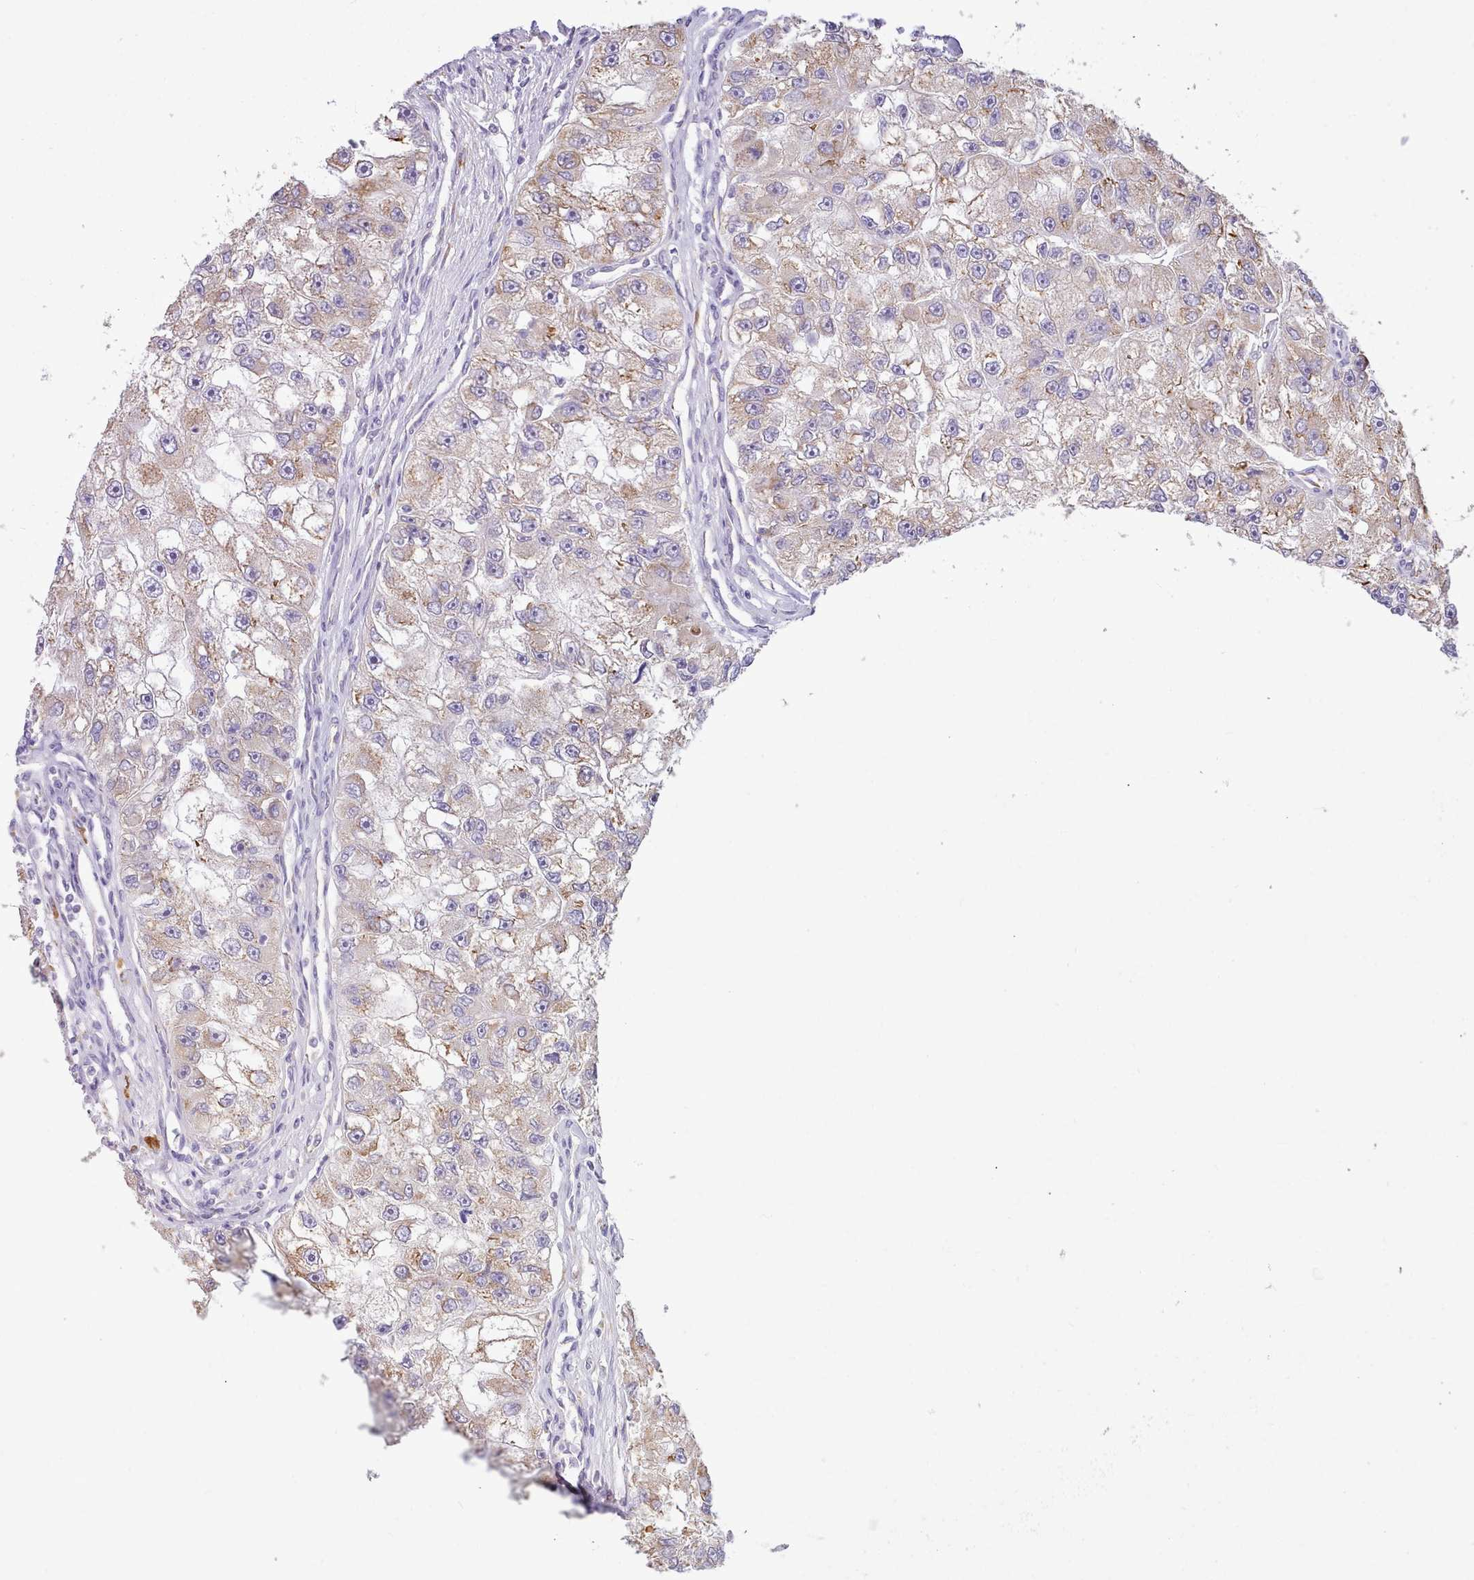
{"staining": {"intensity": "moderate", "quantity": "25%-75%", "location": "cytoplasmic/membranous"}, "tissue": "renal cancer", "cell_type": "Tumor cells", "image_type": "cancer", "snomed": [{"axis": "morphology", "description": "Adenocarcinoma, NOS"}, {"axis": "topography", "description": "Kidney"}], "caption": "A micrograph of renal cancer (adenocarcinoma) stained for a protein demonstrates moderate cytoplasmic/membranous brown staining in tumor cells. The staining was performed using DAB, with brown indicating positive protein expression. Nuclei are stained blue with hematoxylin.", "gene": "SEC61B", "patient": {"sex": "male", "age": 63}}